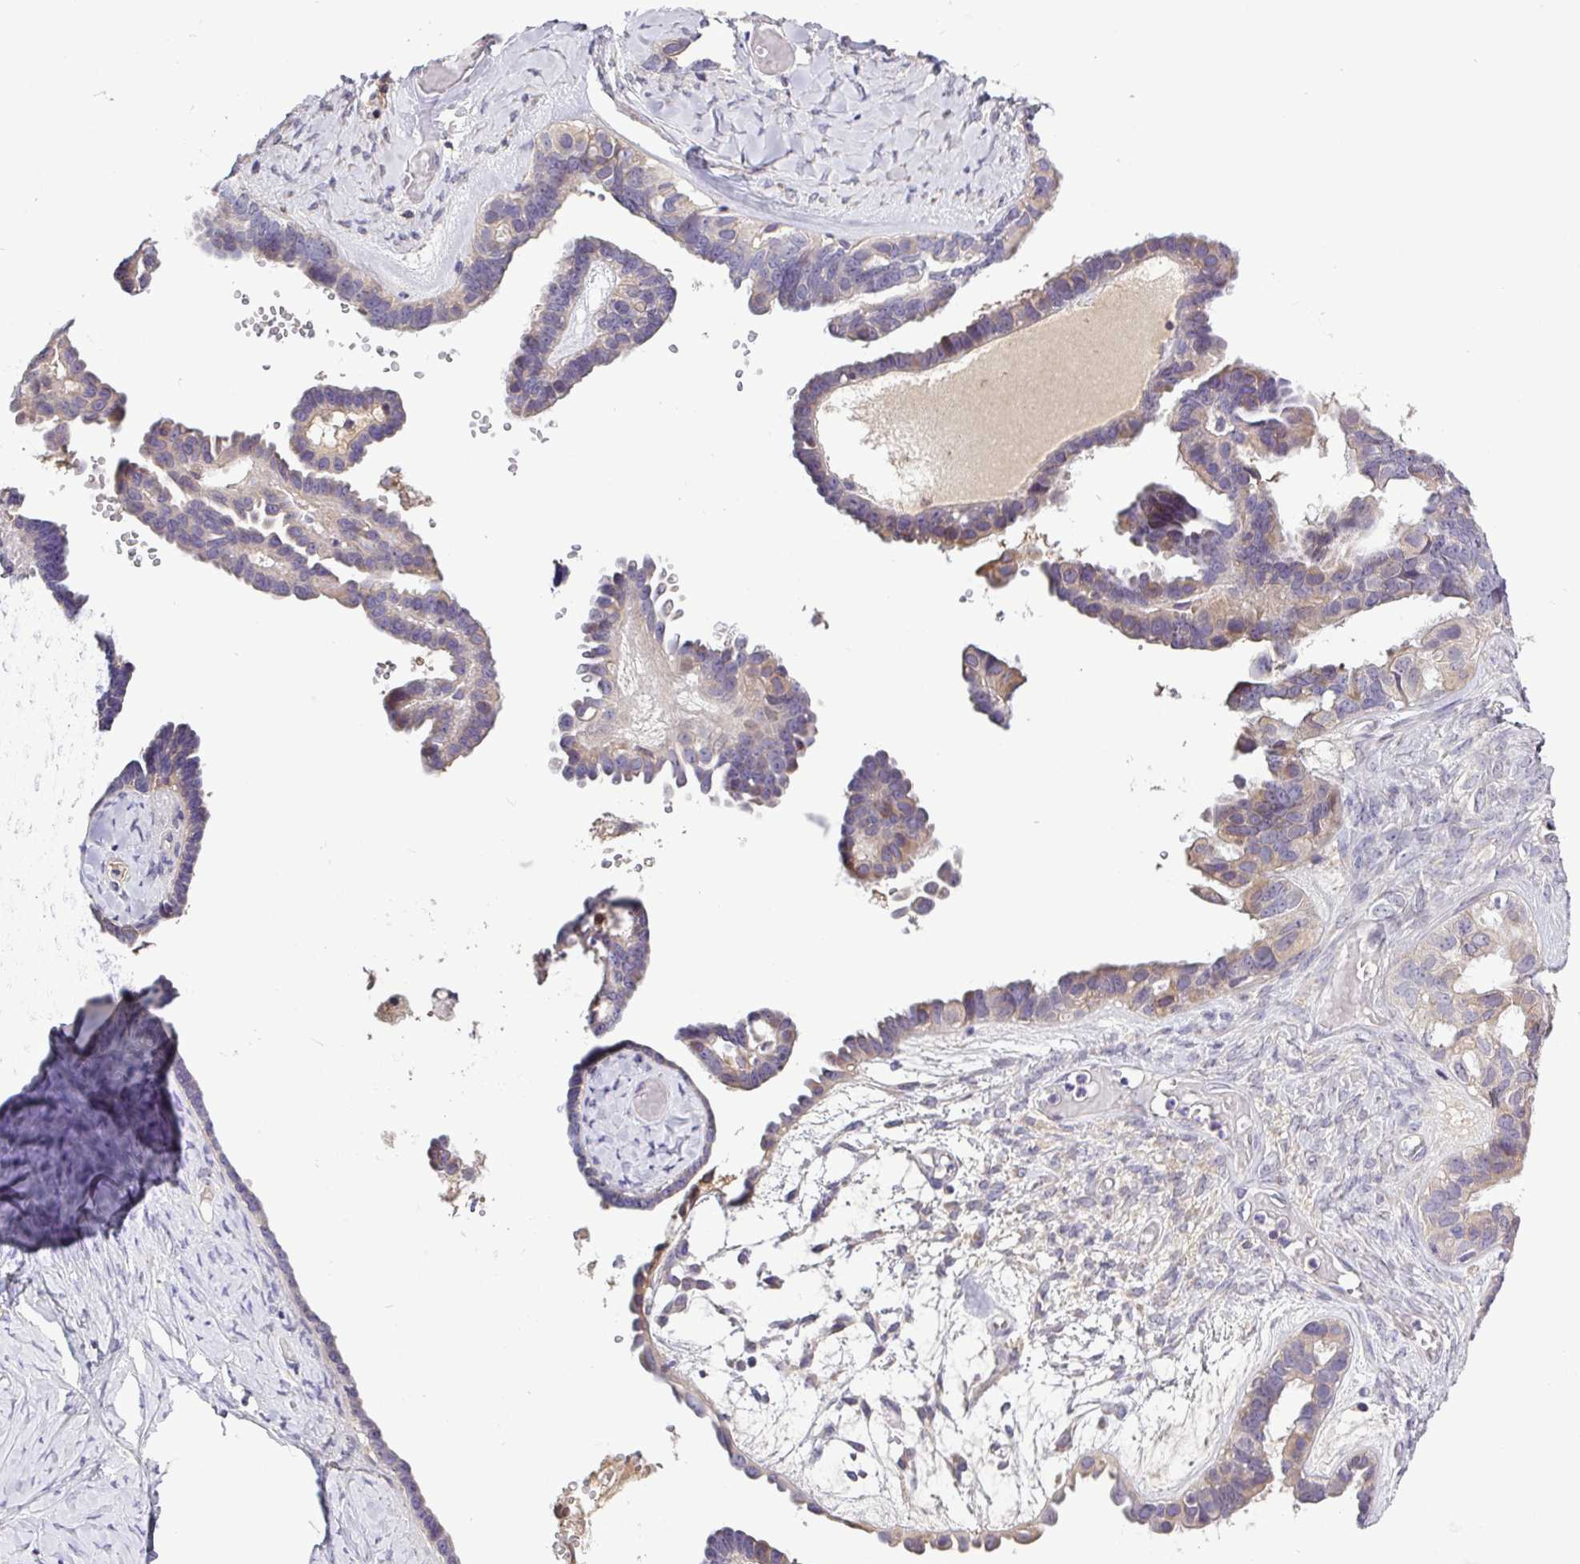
{"staining": {"intensity": "weak", "quantity": "25%-75%", "location": "cytoplasmic/membranous"}, "tissue": "ovarian cancer", "cell_type": "Tumor cells", "image_type": "cancer", "snomed": [{"axis": "morphology", "description": "Cystadenocarcinoma, serous, NOS"}, {"axis": "topography", "description": "Ovary"}], "caption": "Protein analysis of serous cystadenocarcinoma (ovarian) tissue shows weak cytoplasmic/membranous staining in approximately 25%-75% of tumor cells.", "gene": "SFTPB", "patient": {"sex": "female", "age": 69}}